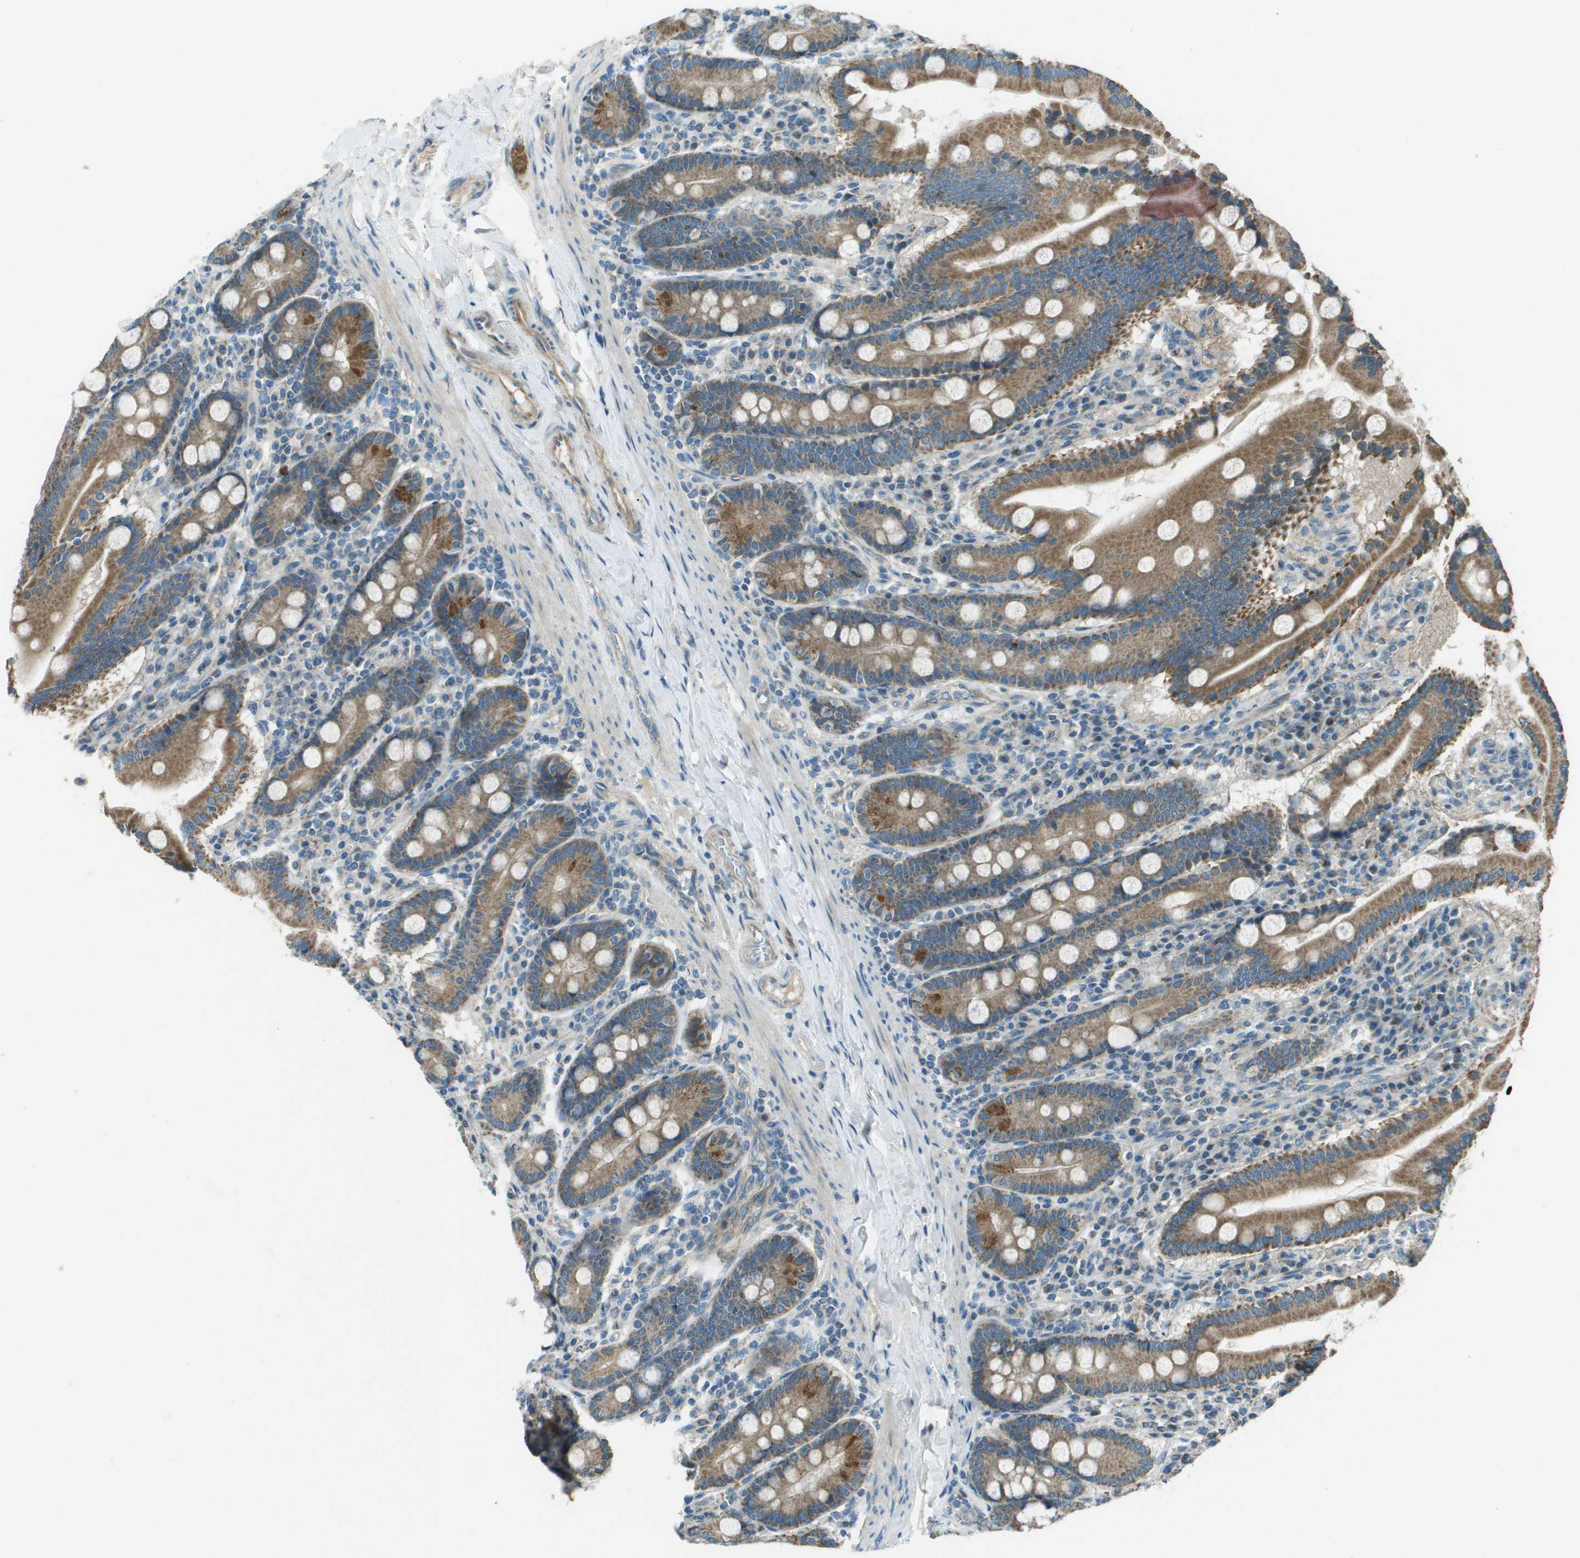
{"staining": {"intensity": "moderate", "quantity": ">75%", "location": "cytoplasmic/membranous"}, "tissue": "duodenum", "cell_type": "Glandular cells", "image_type": "normal", "snomed": [{"axis": "morphology", "description": "Normal tissue, NOS"}, {"axis": "topography", "description": "Duodenum"}], "caption": "Duodenum stained with immunohistochemistry reveals moderate cytoplasmic/membranous positivity in about >75% of glandular cells. Using DAB (3,3'-diaminobenzidine) (brown) and hematoxylin (blue) stains, captured at high magnification using brightfield microscopy.", "gene": "MIGA1", "patient": {"sex": "male", "age": 50}}